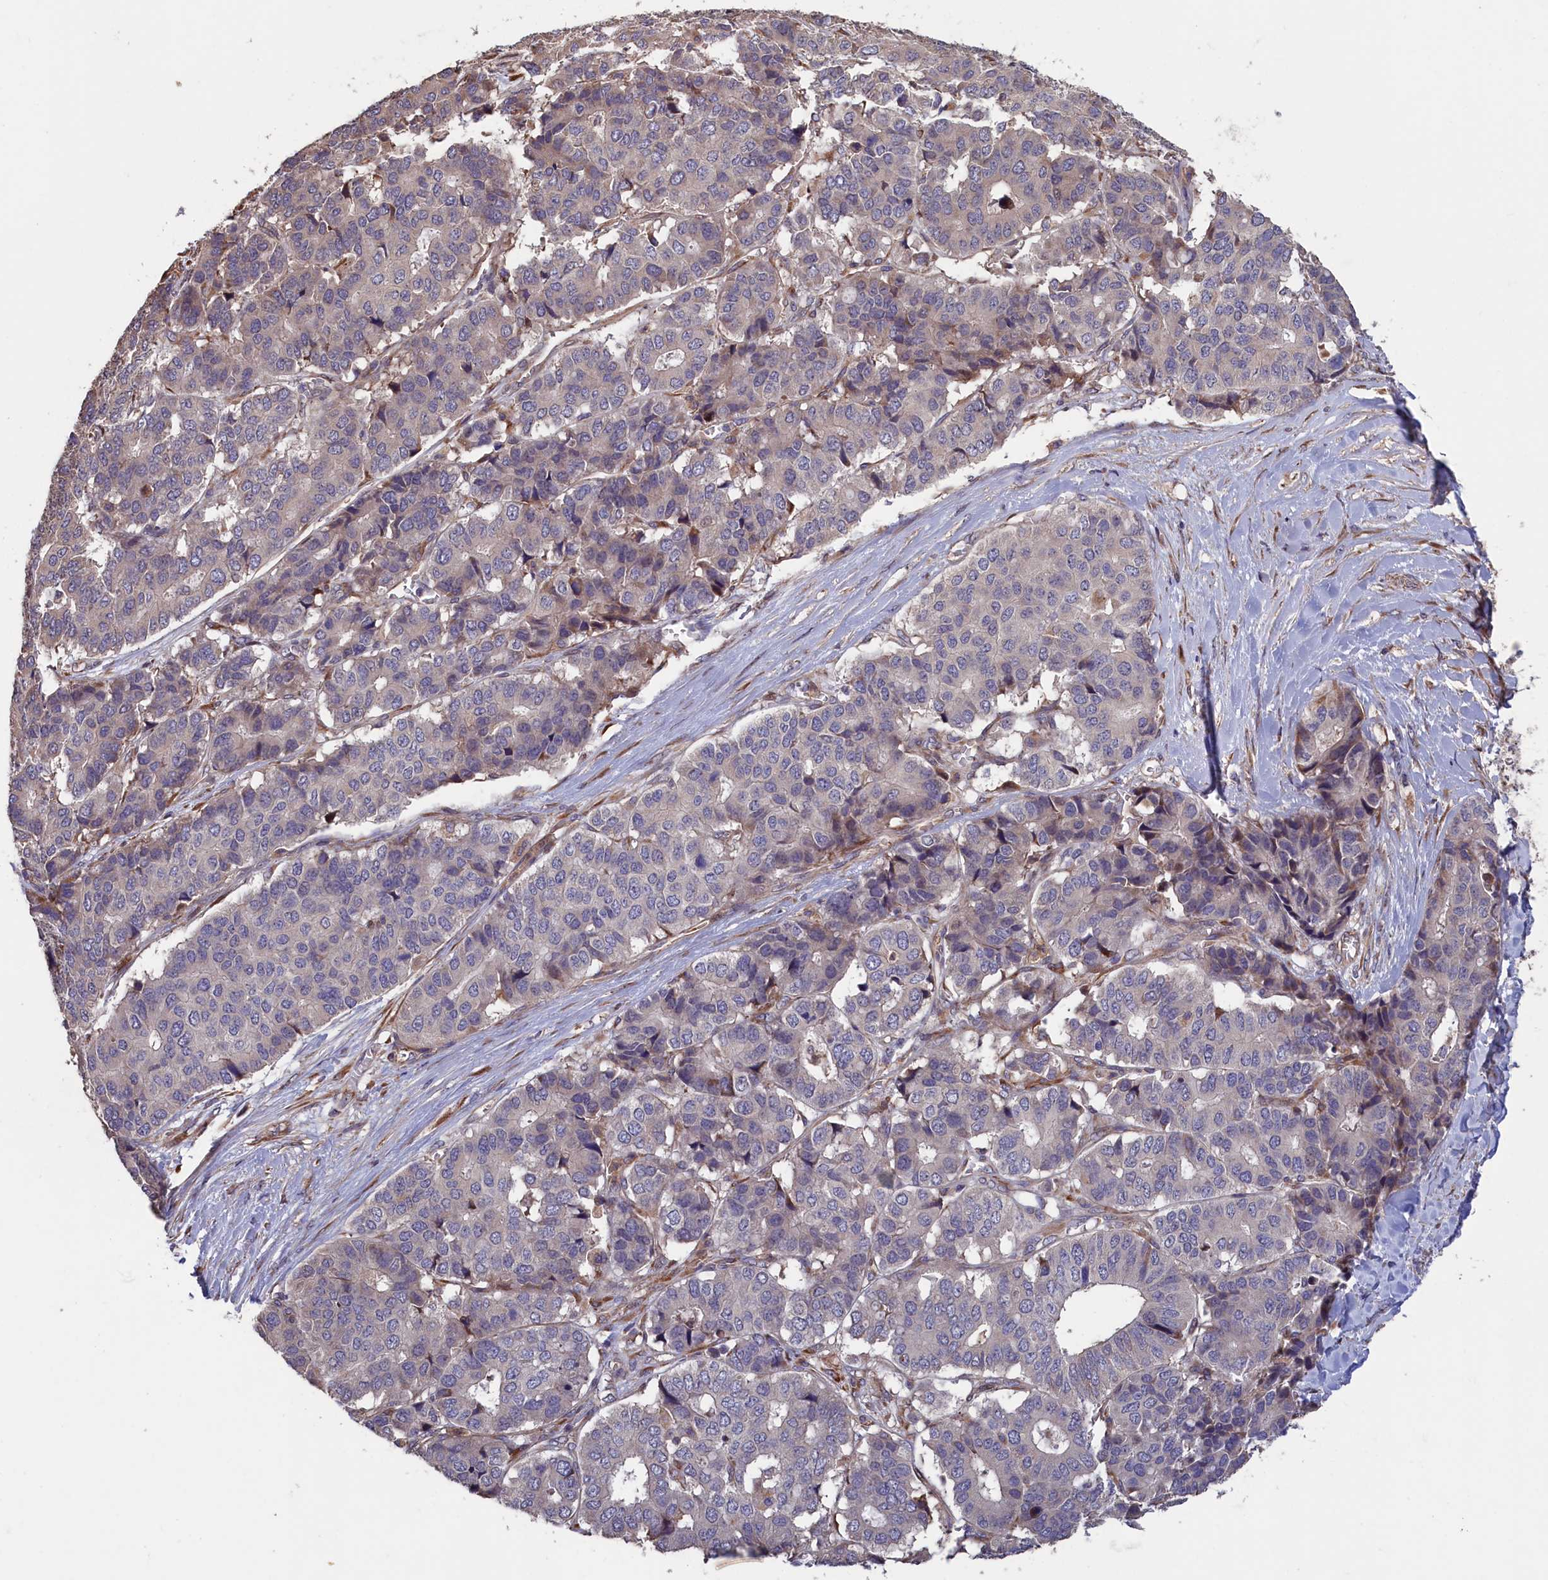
{"staining": {"intensity": "negative", "quantity": "none", "location": "none"}, "tissue": "pancreatic cancer", "cell_type": "Tumor cells", "image_type": "cancer", "snomed": [{"axis": "morphology", "description": "Adenocarcinoma, NOS"}, {"axis": "topography", "description": "Pancreas"}], "caption": "There is no significant staining in tumor cells of pancreatic cancer.", "gene": "GREB1L", "patient": {"sex": "male", "age": 50}}